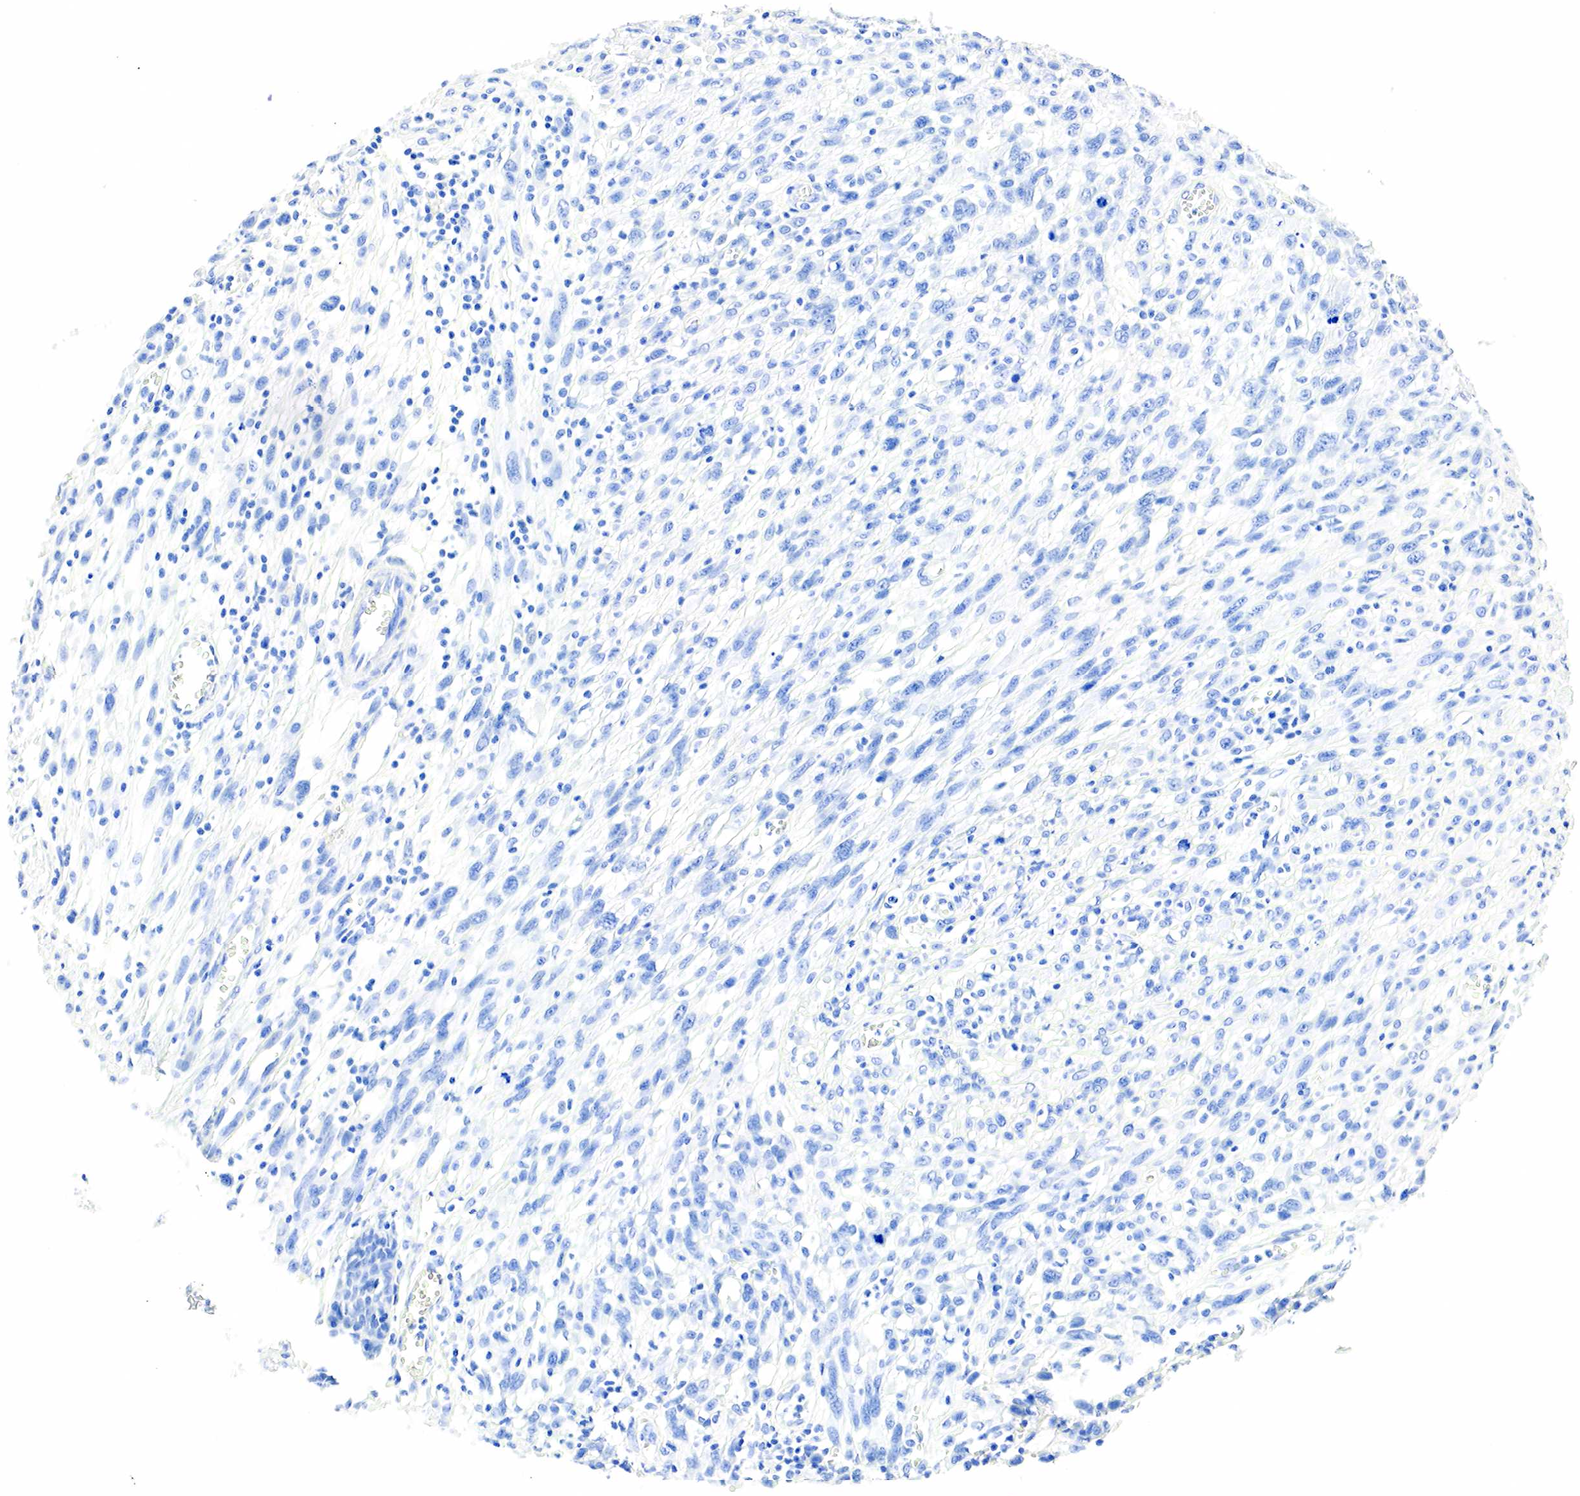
{"staining": {"intensity": "negative", "quantity": "none", "location": "none"}, "tissue": "melanoma", "cell_type": "Tumor cells", "image_type": "cancer", "snomed": [{"axis": "morphology", "description": "Malignant melanoma, NOS"}, {"axis": "topography", "description": "Skin"}], "caption": "This is an immunohistochemistry micrograph of human malignant melanoma. There is no positivity in tumor cells.", "gene": "PTH", "patient": {"sex": "male", "age": 51}}